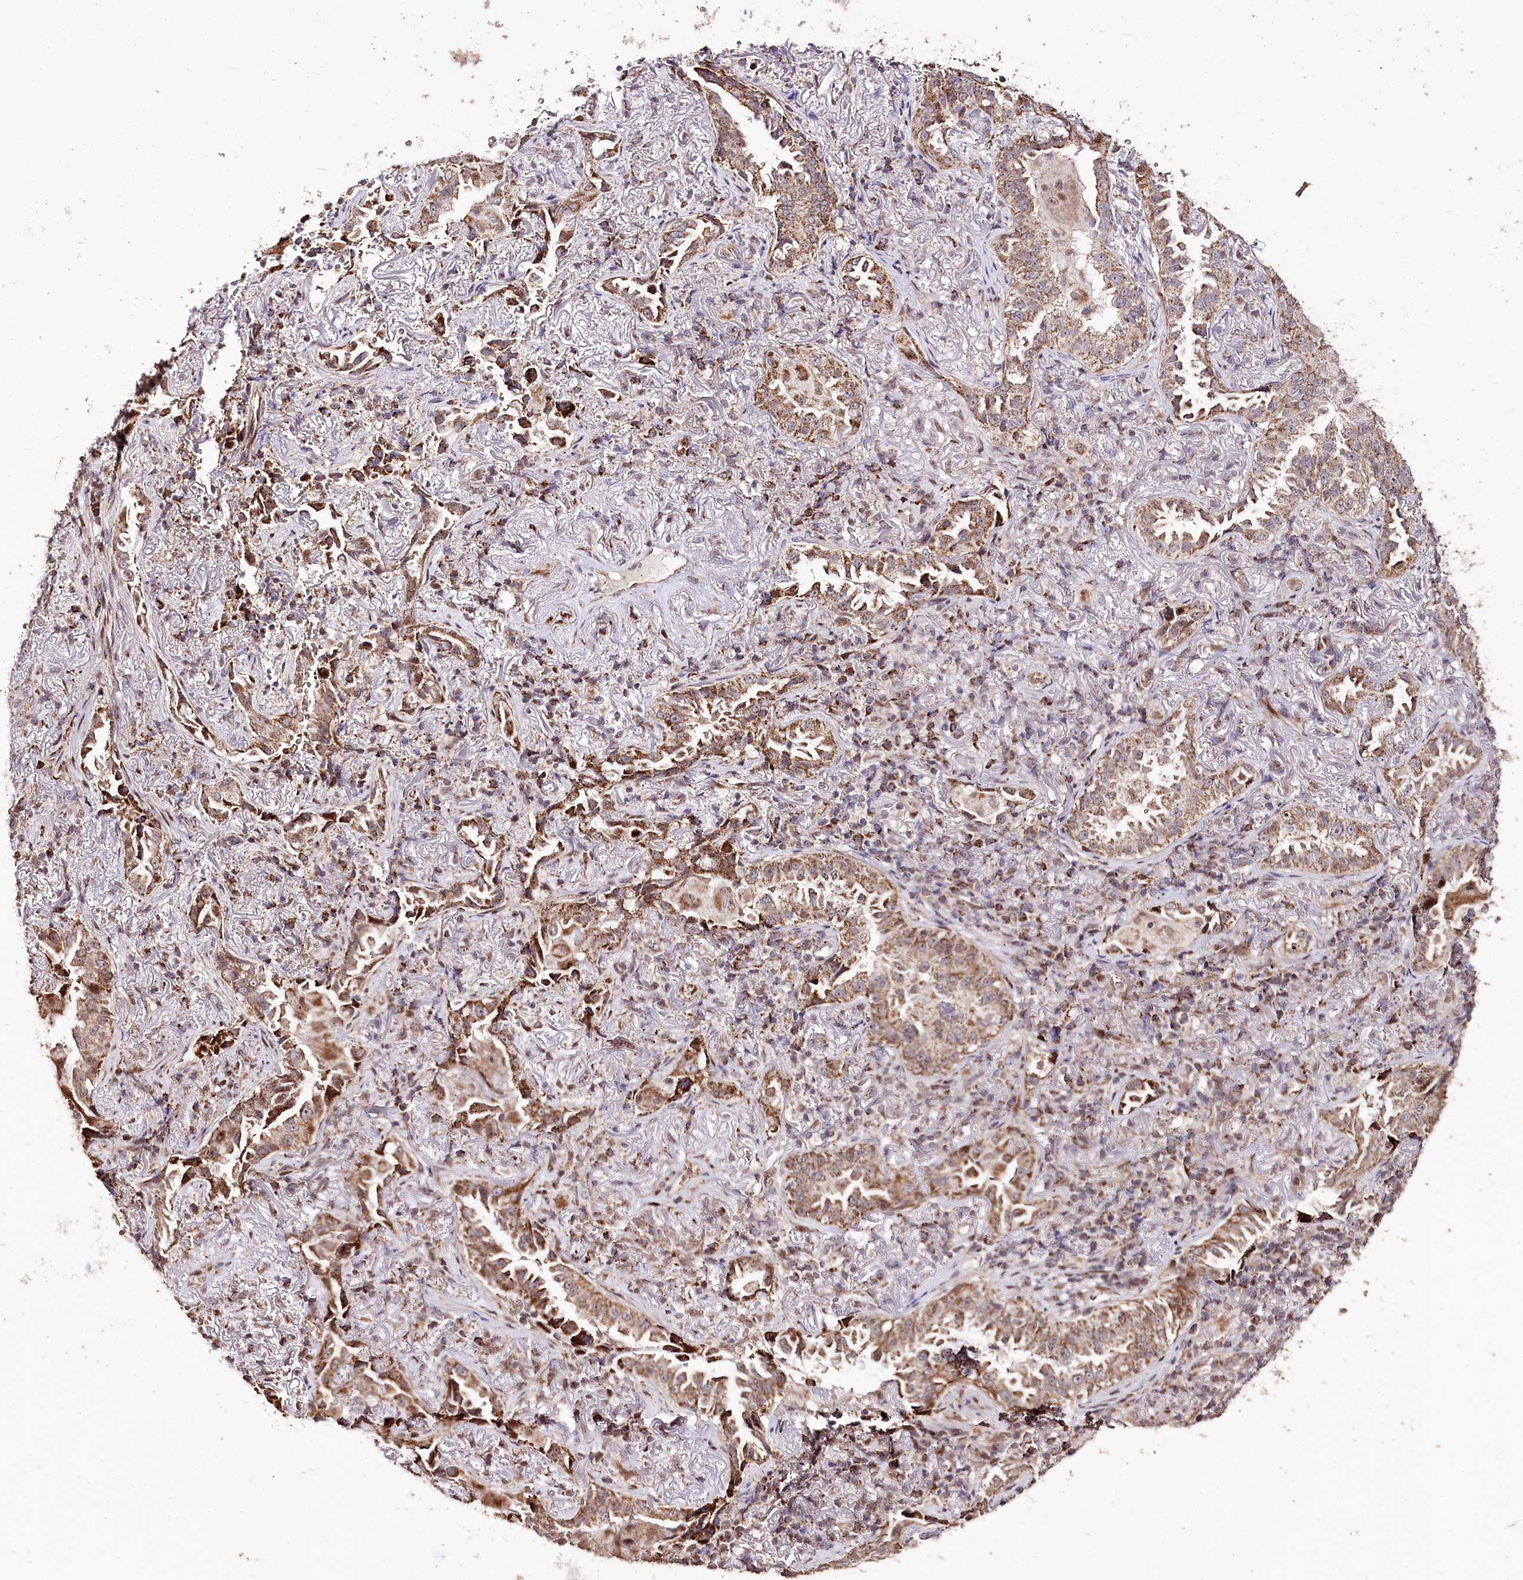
{"staining": {"intensity": "moderate", "quantity": ">75%", "location": "cytoplasmic/membranous"}, "tissue": "lung cancer", "cell_type": "Tumor cells", "image_type": "cancer", "snomed": [{"axis": "morphology", "description": "Adenocarcinoma, NOS"}, {"axis": "topography", "description": "Lung"}], "caption": "IHC (DAB (3,3'-diaminobenzidine)) staining of human adenocarcinoma (lung) demonstrates moderate cytoplasmic/membranous protein staining in approximately >75% of tumor cells. The protein of interest is stained brown, and the nuclei are stained in blue (DAB (3,3'-diaminobenzidine) IHC with brightfield microscopy, high magnification).", "gene": "CARD19", "patient": {"sex": "female", "age": 69}}